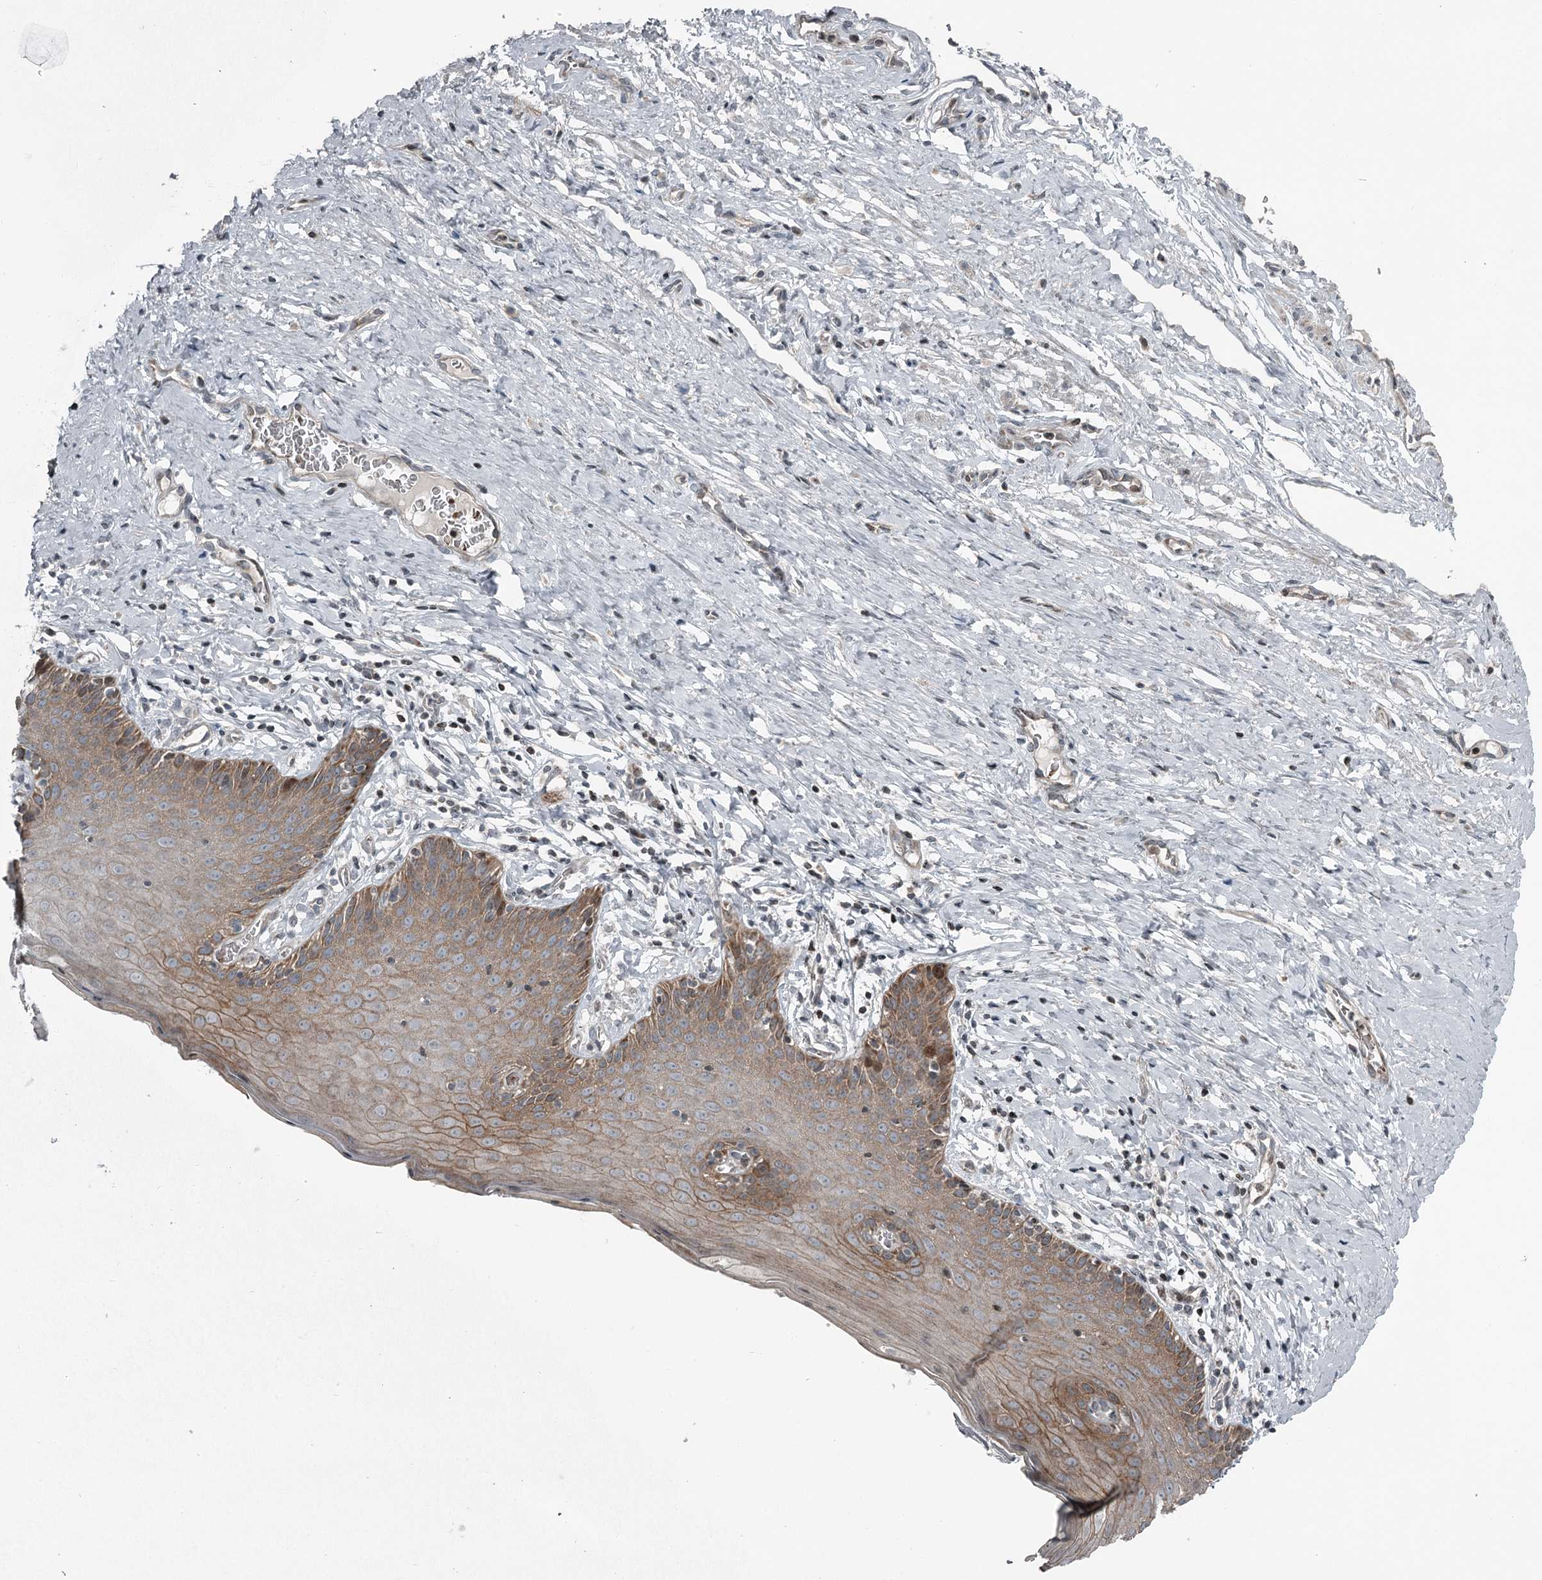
{"staining": {"intensity": "weak", "quantity": "25%-75%", "location": "cytoplasmic/membranous"}, "tissue": "cervix", "cell_type": "Glandular cells", "image_type": "normal", "snomed": [{"axis": "morphology", "description": "Normal tissue, NOS"}, {"axis": "topography", "description": "Cervix"}], "caption": "Protein expression analysis of unremarkable human cervix reveals weak cytoplasmic/membranous positivity in about 25%-75% of glandular cells. The staining was performed using DAB to visualize the protein expression in brown, while the nuclei were stained in blue with hematoxylin (Magnification: 20x).", "gene": "RASSF8", "patient": {"sex": "female", "age": 42}}